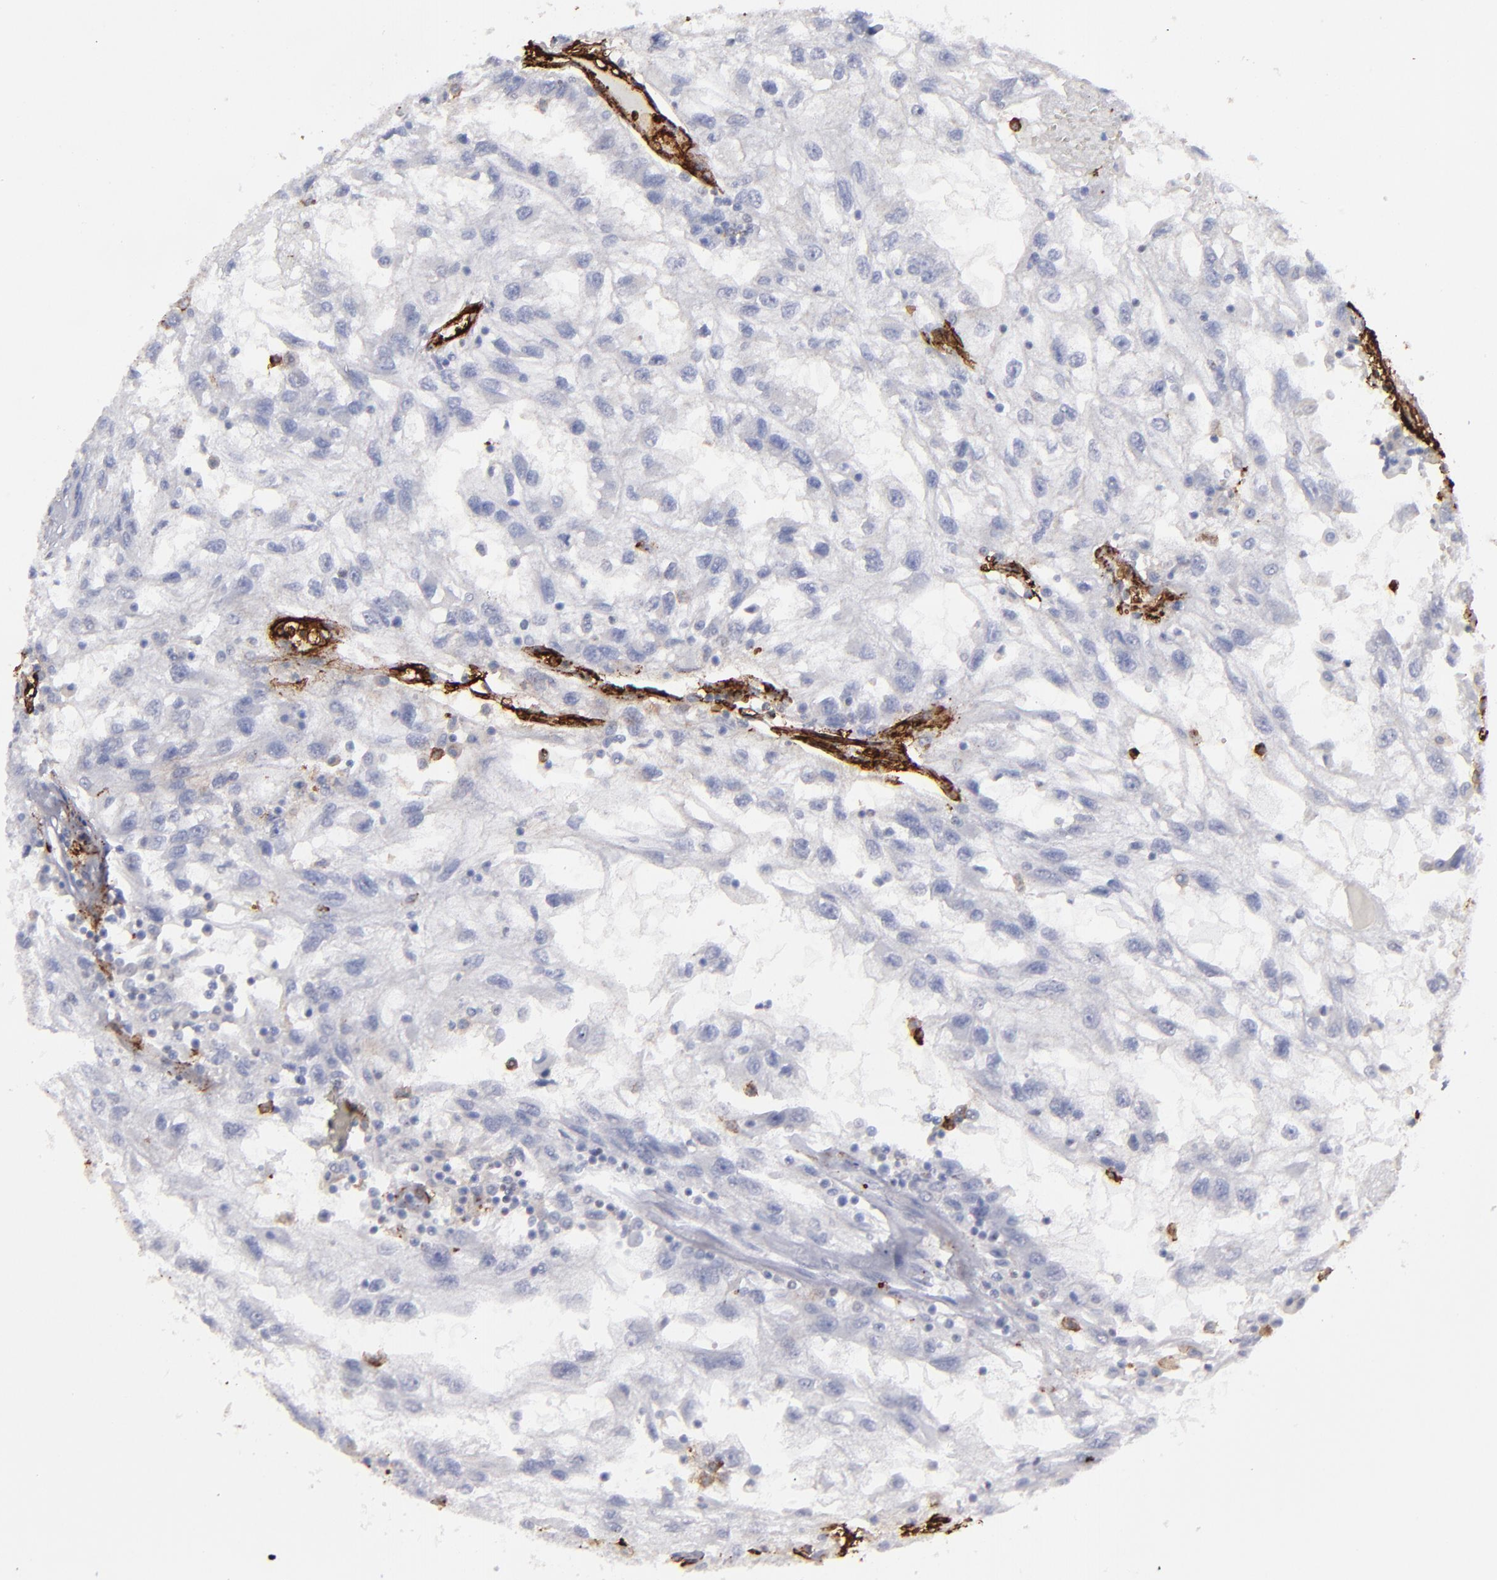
{"staining": {"intensity": "negative", "quantity": "none", "location": "none"}, "tissue": "renal cancer", "cell_type": "Tumor cells", "image_type": "cancer", "snomed": [{"axis": "morphology", "description": "Normal tissue, NOS"}, {"axis": "morphology", "description": "Adenocarcinoma, NOS"}, {"axis": "topography", "description": "Kidney"}], "caption": "IHC histopathology image of neoplastic tissue: human renal cancer (adenocarcinoma) stained with DAB shows no significant protein positivity in tumor cells.", "gene": "CD36", "patient": {"sex": "male", "age": 71}}